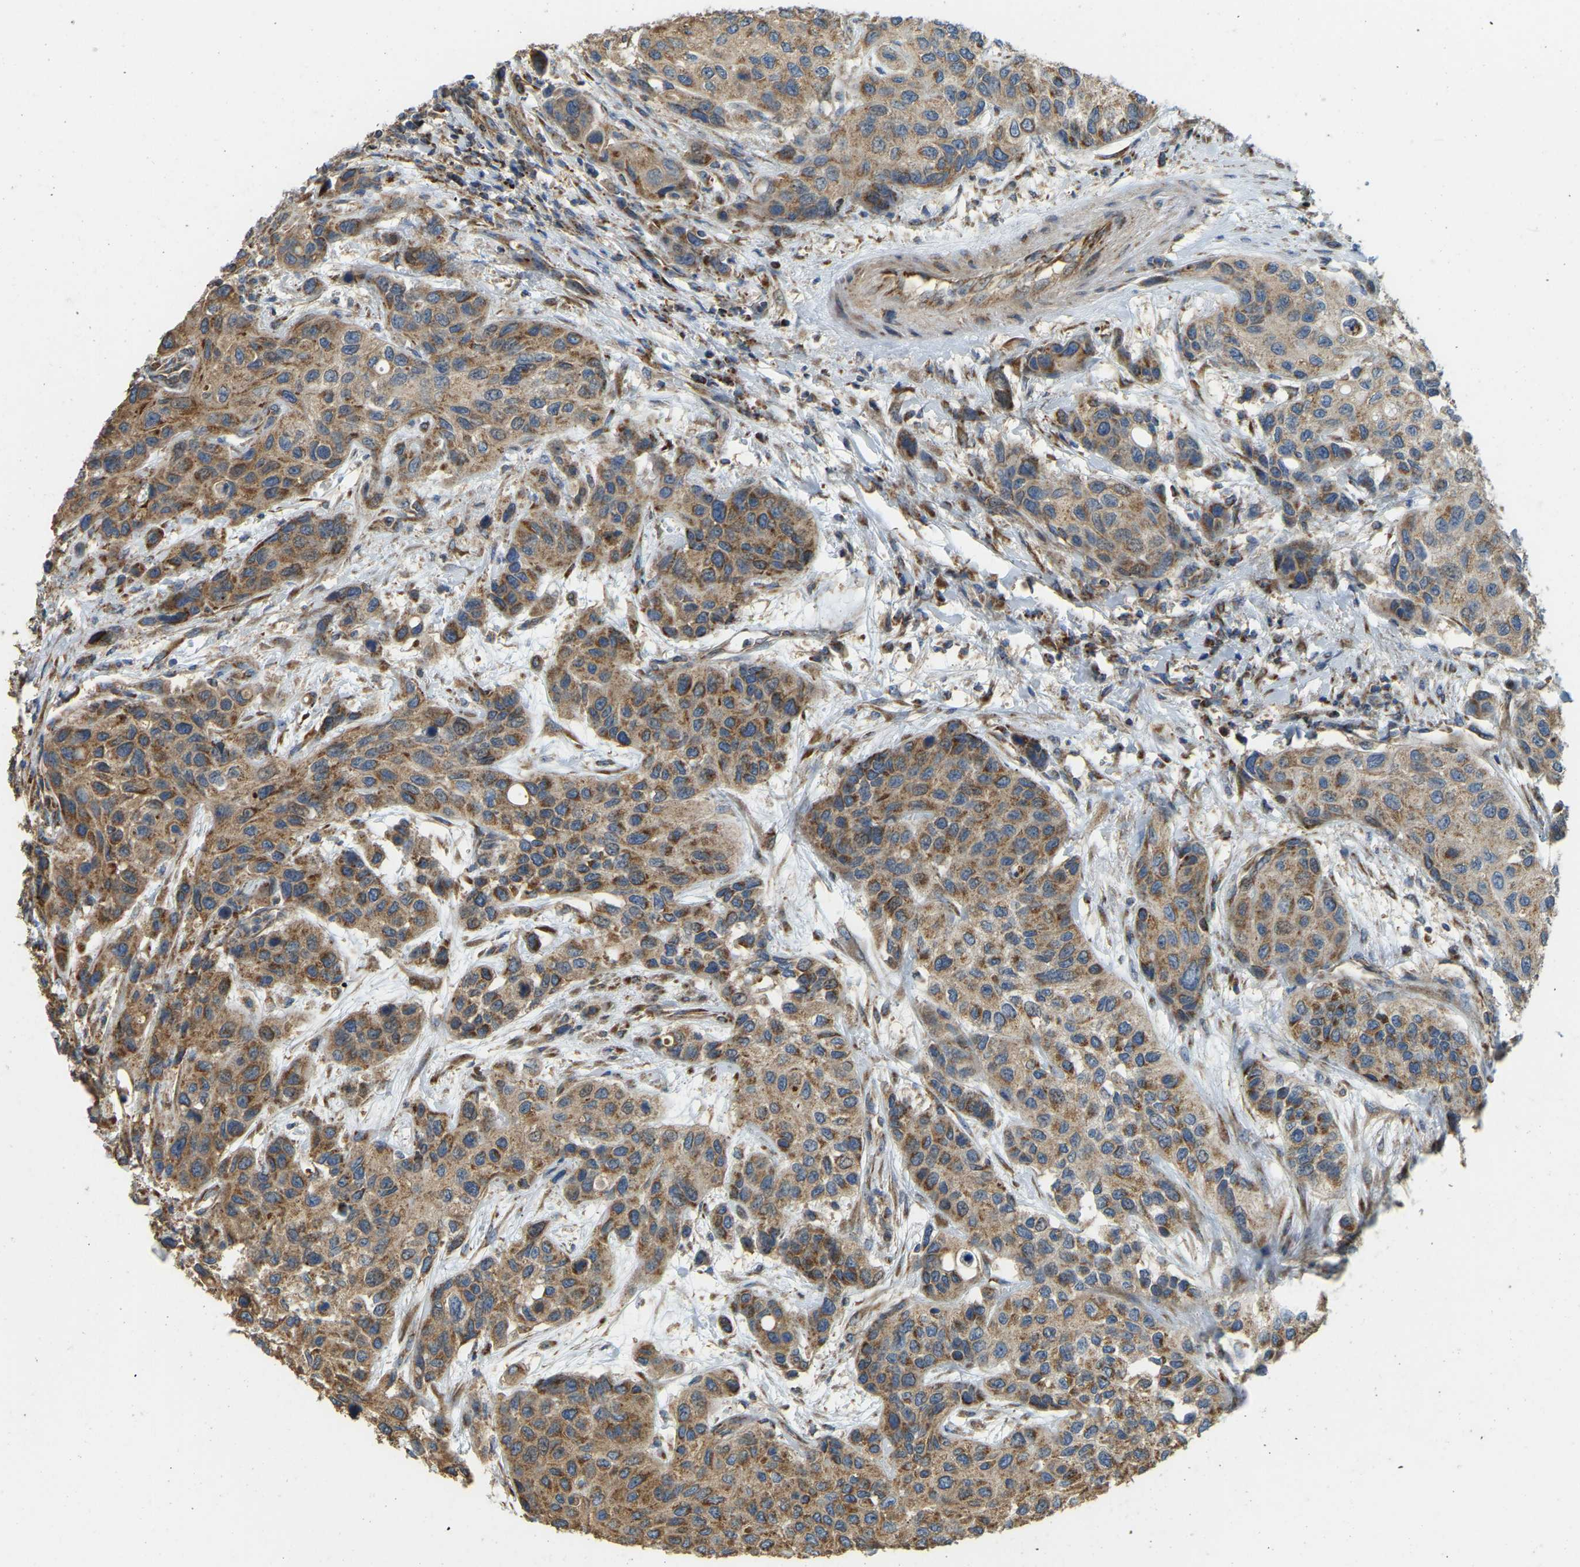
{"staining": {"intensity": "moderate", "quantity": ">75%", "location": "cytoplasmic/membranous"}, "tissue": "urothelial cancer", "cell_type": "Tumor cells", "image_type": "cancer", "snomed": [{"axis": "morphology", "description": "Urothelial carcinoma, High grade"}, {"axis": "topography", "description": "Urinary bladder"}], "caption": "Immunohistochemistry (IHC) (DAB (3,3'-diaminobenzidine)) staining of human urothelial carcinoma (high-grade) exhibits moderate cytoplasmic/membranous protein staining in about >75% of tumor cells.", "gene": "PSMD7", "patient": {"sex": "female", "age": 56}}